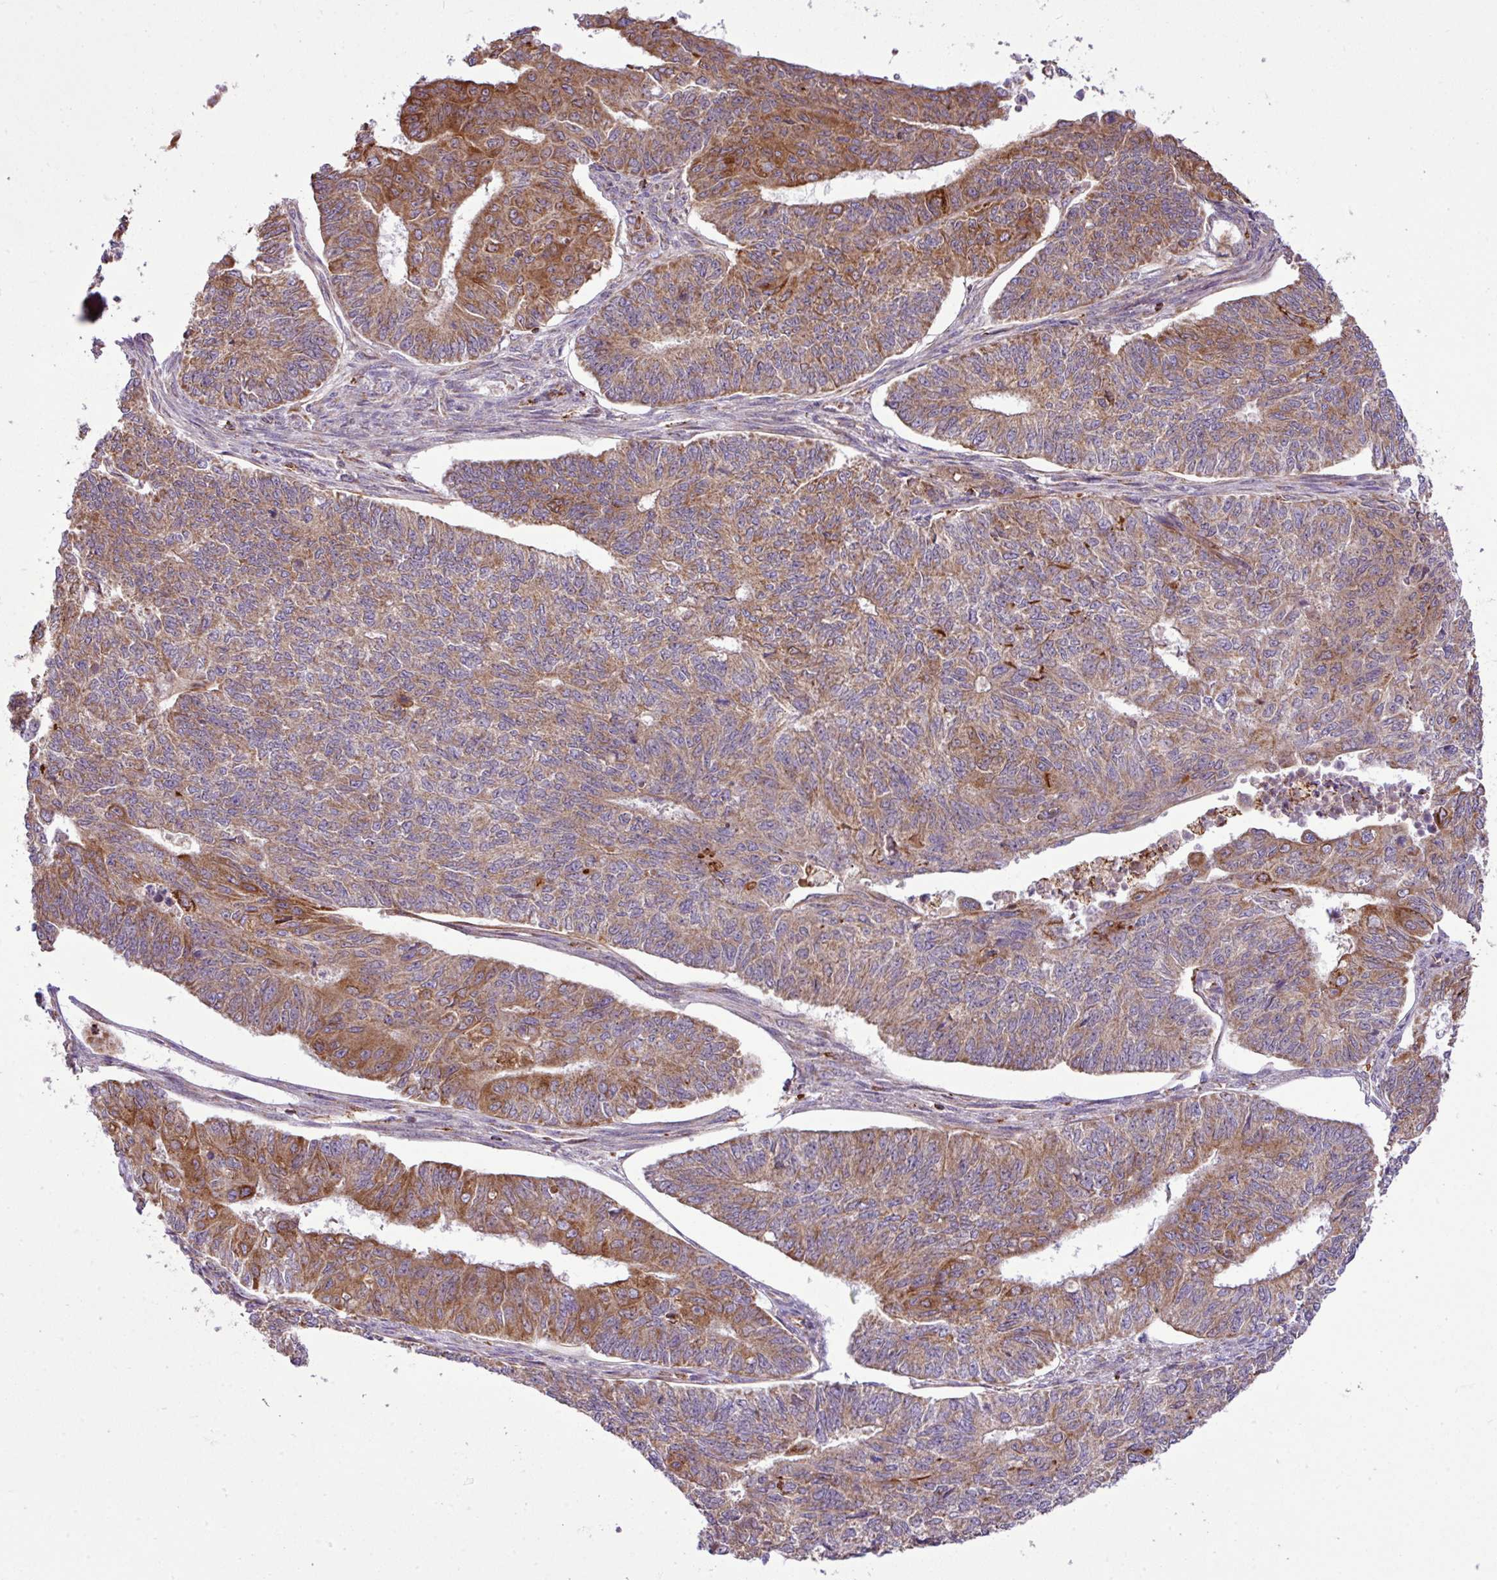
{"staining": {"intensity": "moderate", "quantity": ">75%", "location": "cytoplasmic/membranous"}, "tissue": "endometrial cancer", "cell_type": "Tumor cells", "image_type": "cancer", "snomed": [{"axis": "morphology", "description": "Adenocarcinoma, NOS"}, {"axis": "topography", "description": "Endometrium"}], "caption": "Immunohistochemistry staining of endometrial adenocarcinoma, which demonstrates medium levels of moderate cytoplasmic/membranous expression in about >75% of tumor cells indicating moderate cytoplasmic/membranous protein staining. The staining was performed using DAB (3,3'-diaminobenzidine) (brown) for protein detection and nuclei were counterstained in hematoxylin (blue).", "gene": "ZNF569", "patient": {"sex": "female", "age": 32}}